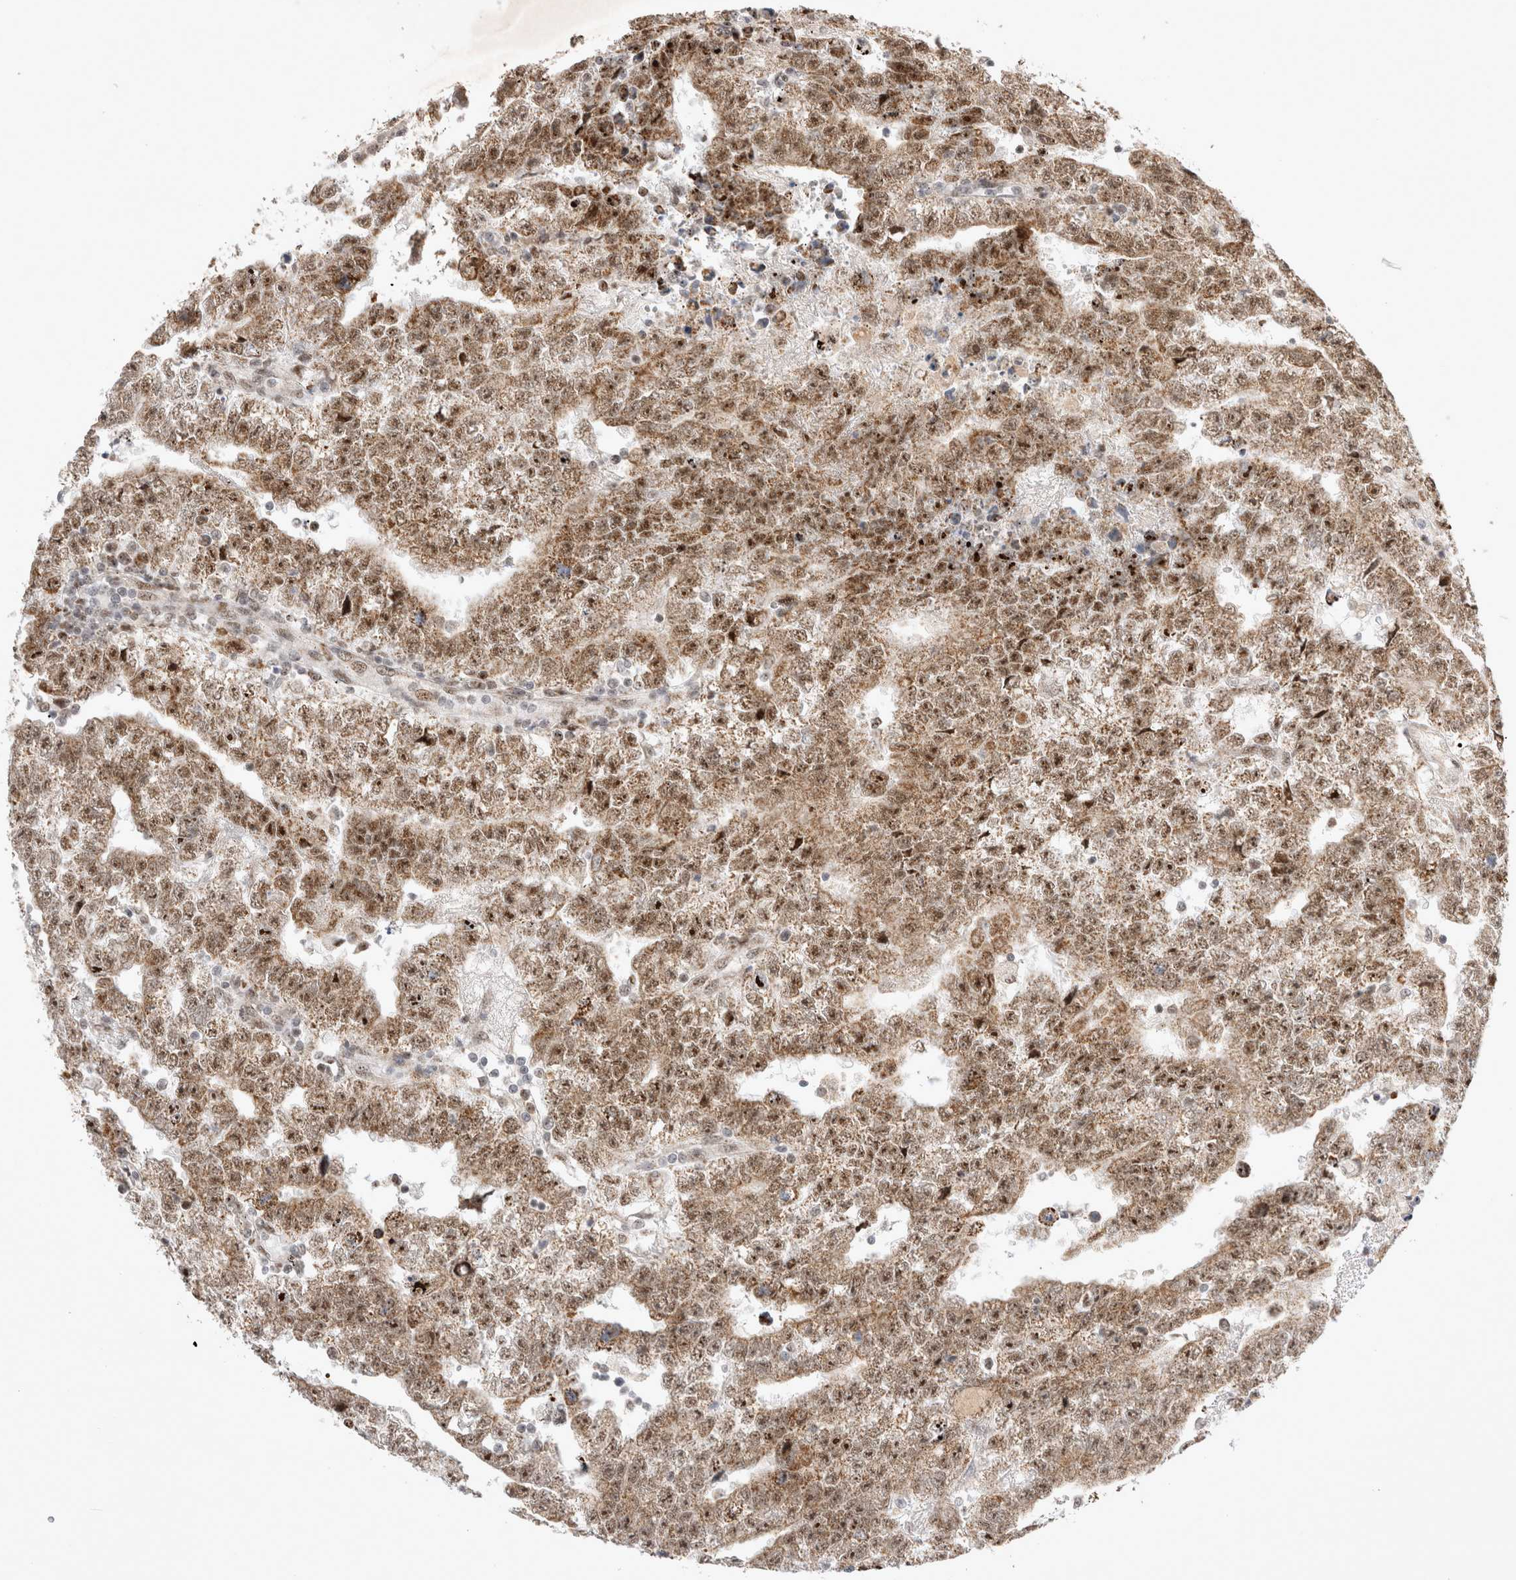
{"staining": {"intensity": "moderate", "quantity": ">75%", "location": "cytoplasmic/membranous,nuclear"}, "tissue": "testis cancer", "cell_type": "Tumor cells", "image_type": "cancer", "snomed": [{"axis": "morphology", "description": "Carcinoma, Embryonal, NOS"}, {"axis": "topography", "description": "Testis"}], "caption": "An IHC micrograph of tumor tissue is shown. Protein staining in brown highlights moderate cytoplasmic/membranous and nuclear positivity in embryonal carcinoma (testis) within tumor cells. Nuclei are stained in blue.", "gene": "MRPL37", "patient": {"sex": "male", "age": 25}}